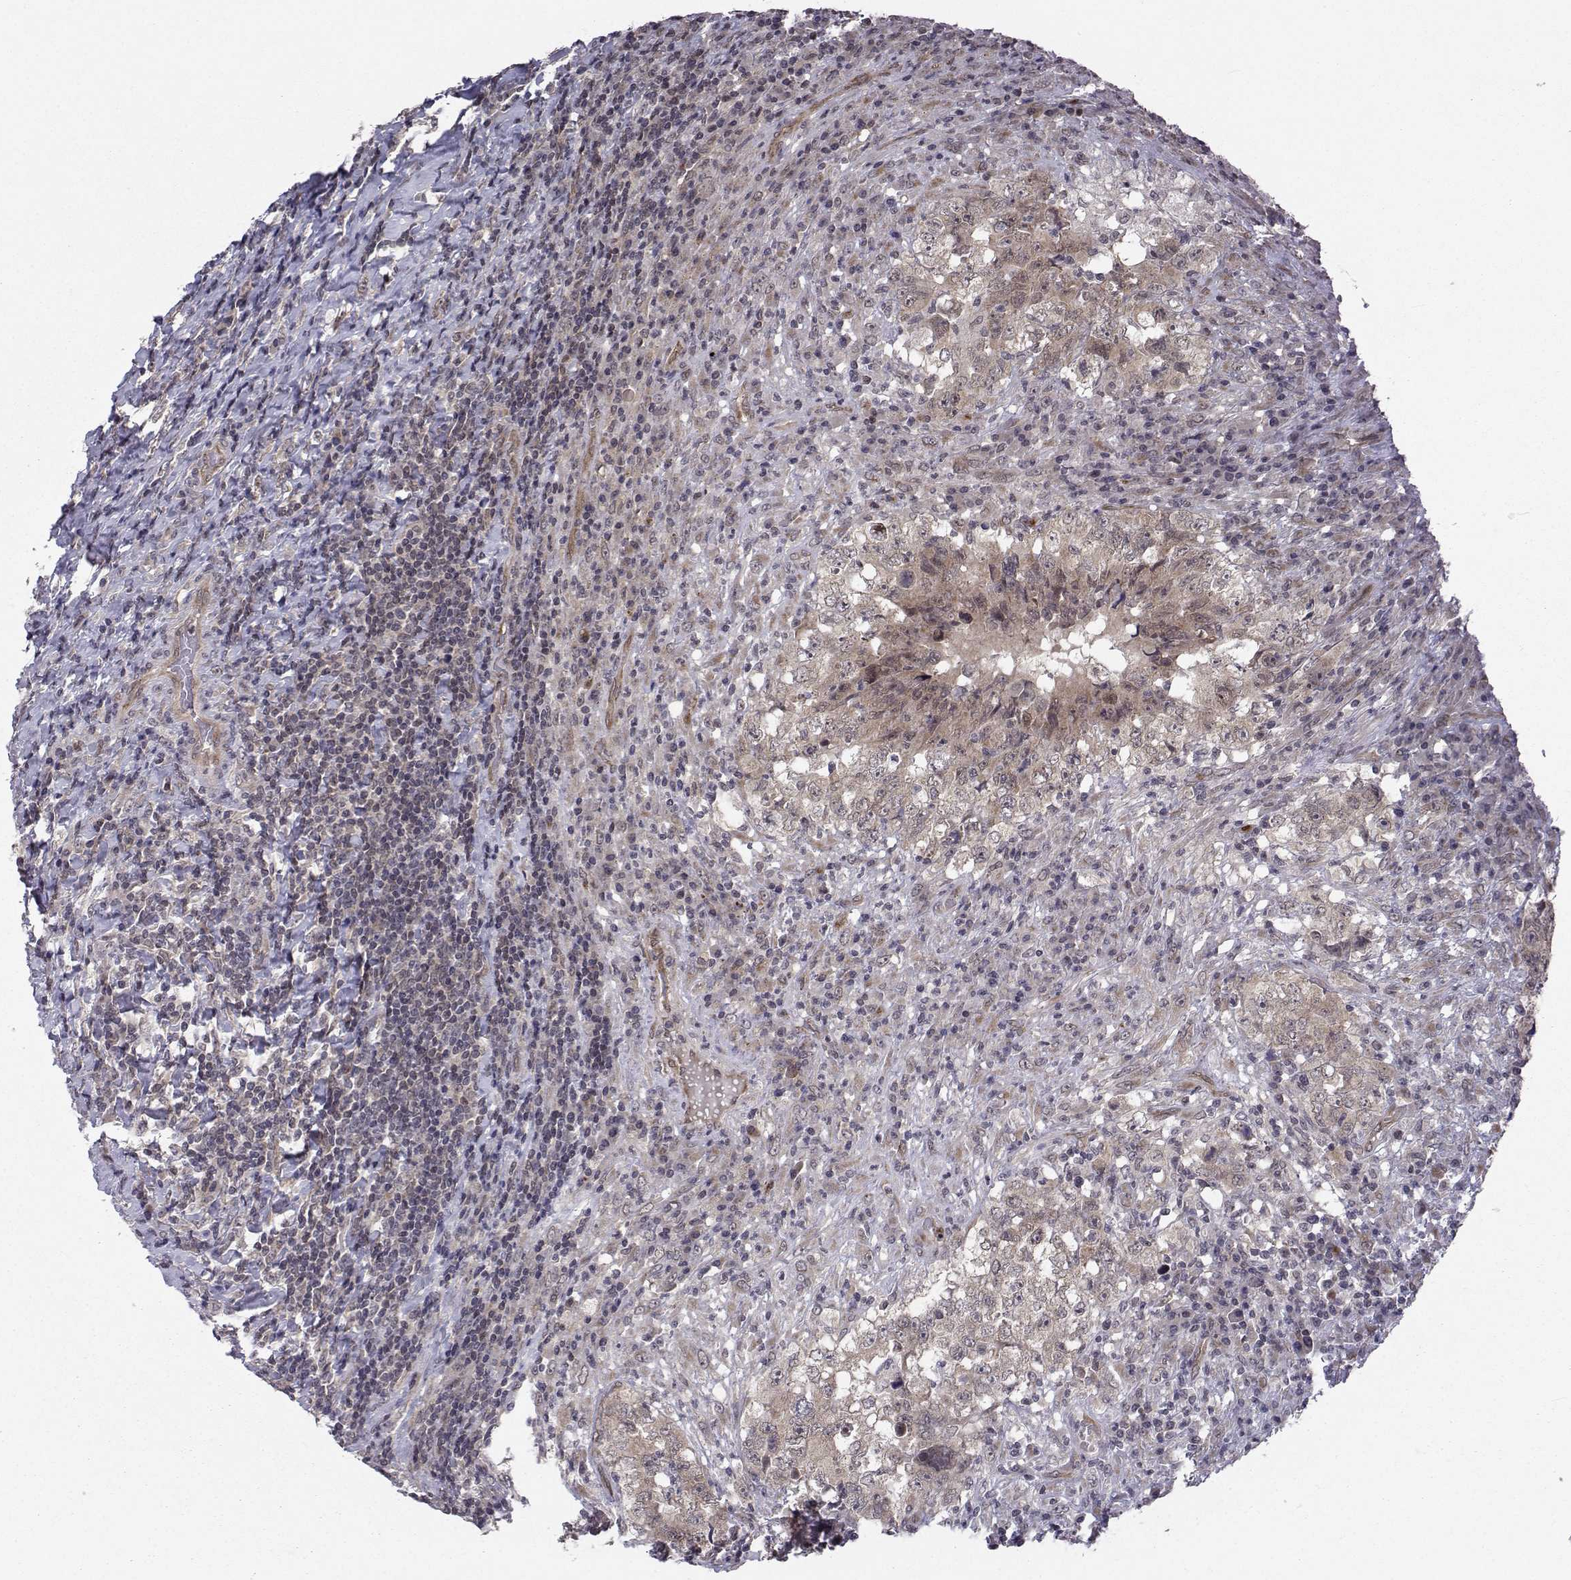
{"staining": {"intensity": "weak", "quantity": "25%-75%", "location": "cytoplasmic/membranous"}, "tissue": "testis cancer", "cell_type": "Tumor cells", "image_type": "cancer", "snomed": [{"axis": "morphology", "description": "Necrosis, NOS"}, {"axis": "morphology", "description": "Carcinoma, Embryonal, NOS"}, {"axis": "topography", "description": "Testis"}], "caption": "Testis embryonal carcinoma was stained to show a protein in brown. There is low levels of weak cytoplasmic/membranous positivity in about 25%-75% of tumor cells. (Brightfield microscopy of DAB IHC at high magnification).", "gene": "PKN2", "patient": {"sex": "male", "age": 19}}